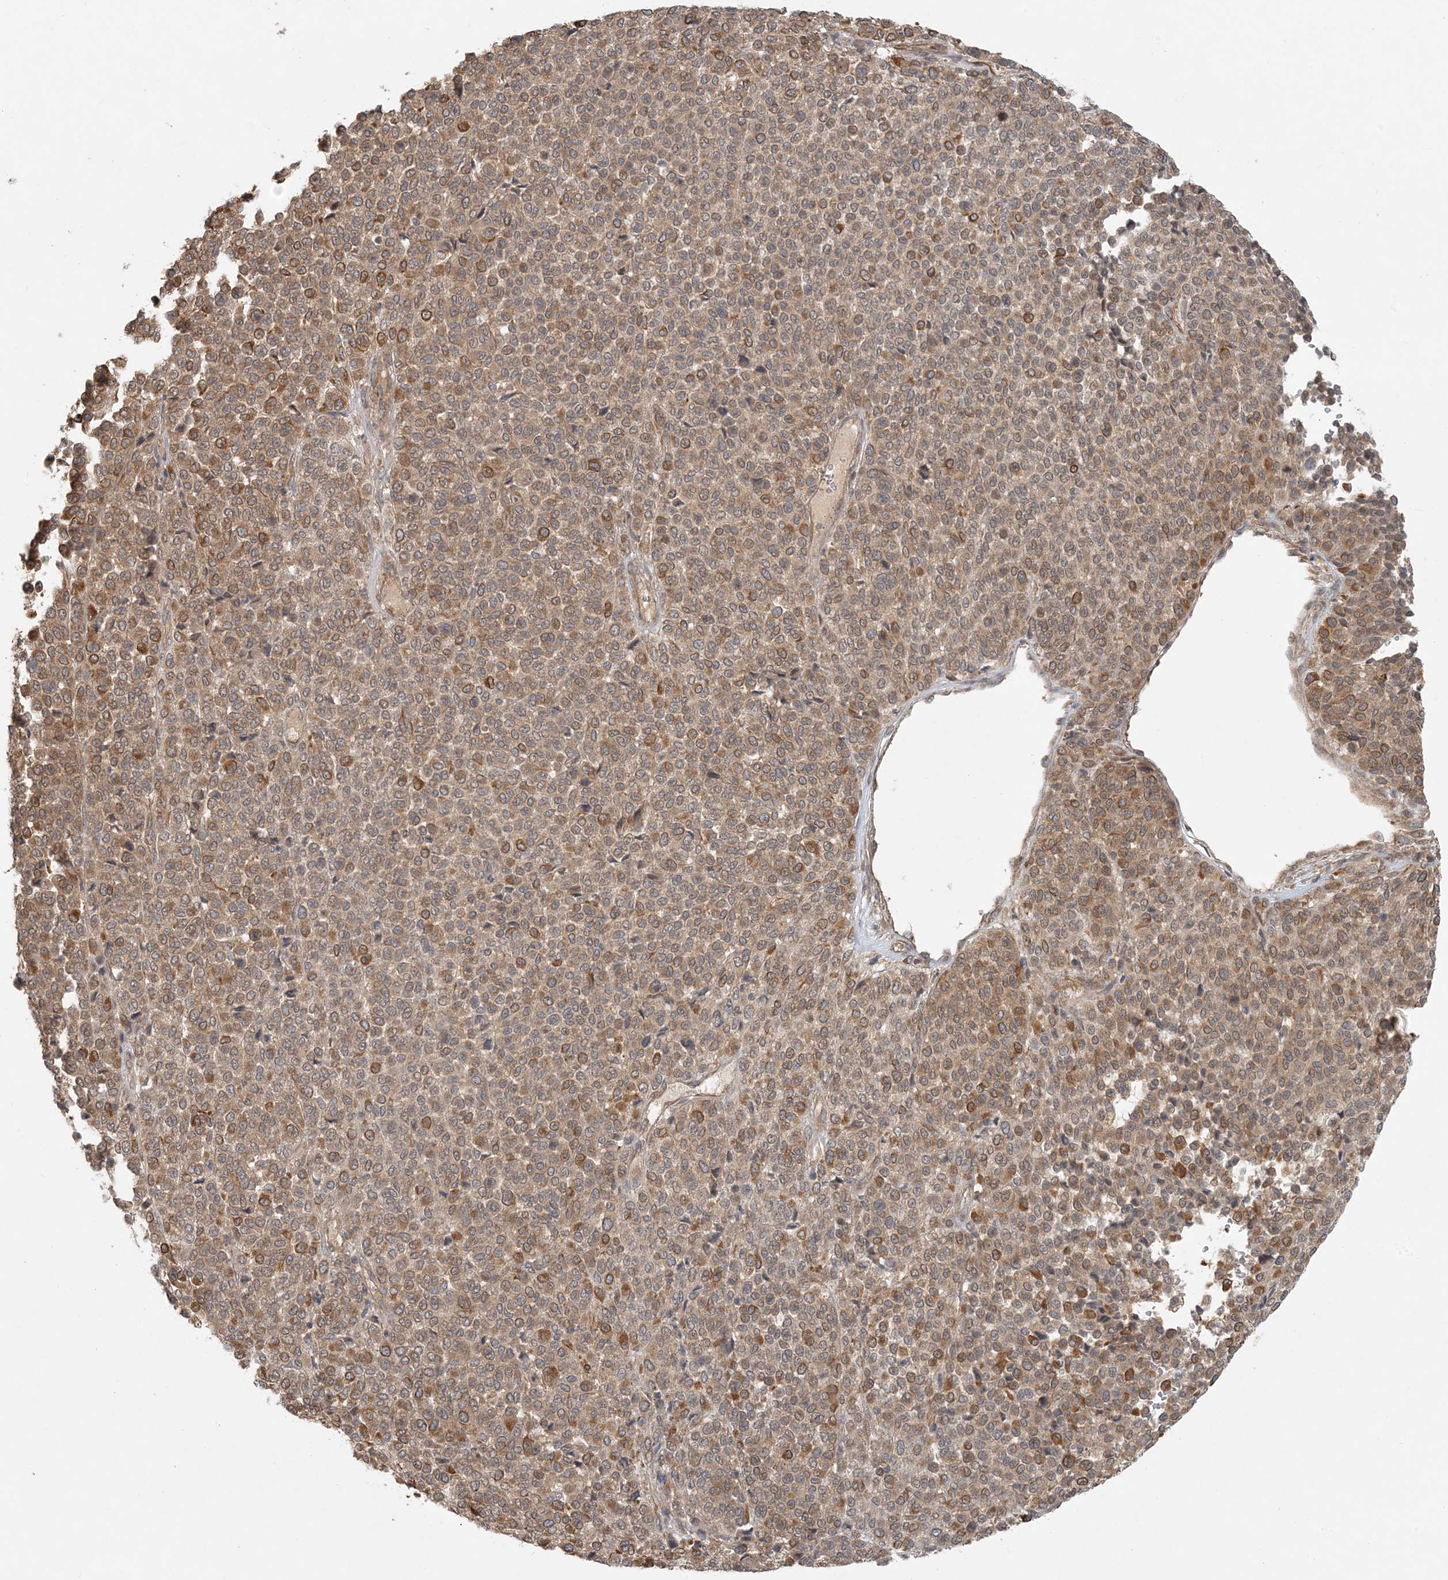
{"staining": {"intensity": "moderate", "quantity": ">75%", "location": "cytoplasmic/membranous"}, "tissue": "melanoma", "cell_type": "Tumor cells", "image_type": "cancer", "snomed": [{"axis": "morphology", "description": "Malignant melanoma, Metastatic site"}, {"axis": "topography", "description": "Pancreas"}], "caption": "A micrograph showing moderate cytoplasmic/membranous expression in about >75% of tumor cells in malignant melanoma (metastatic site), as visualized by brown immunohistochemical staining.", "gene": "OBI1", "patient": {"sex": "female", "age": 30}}